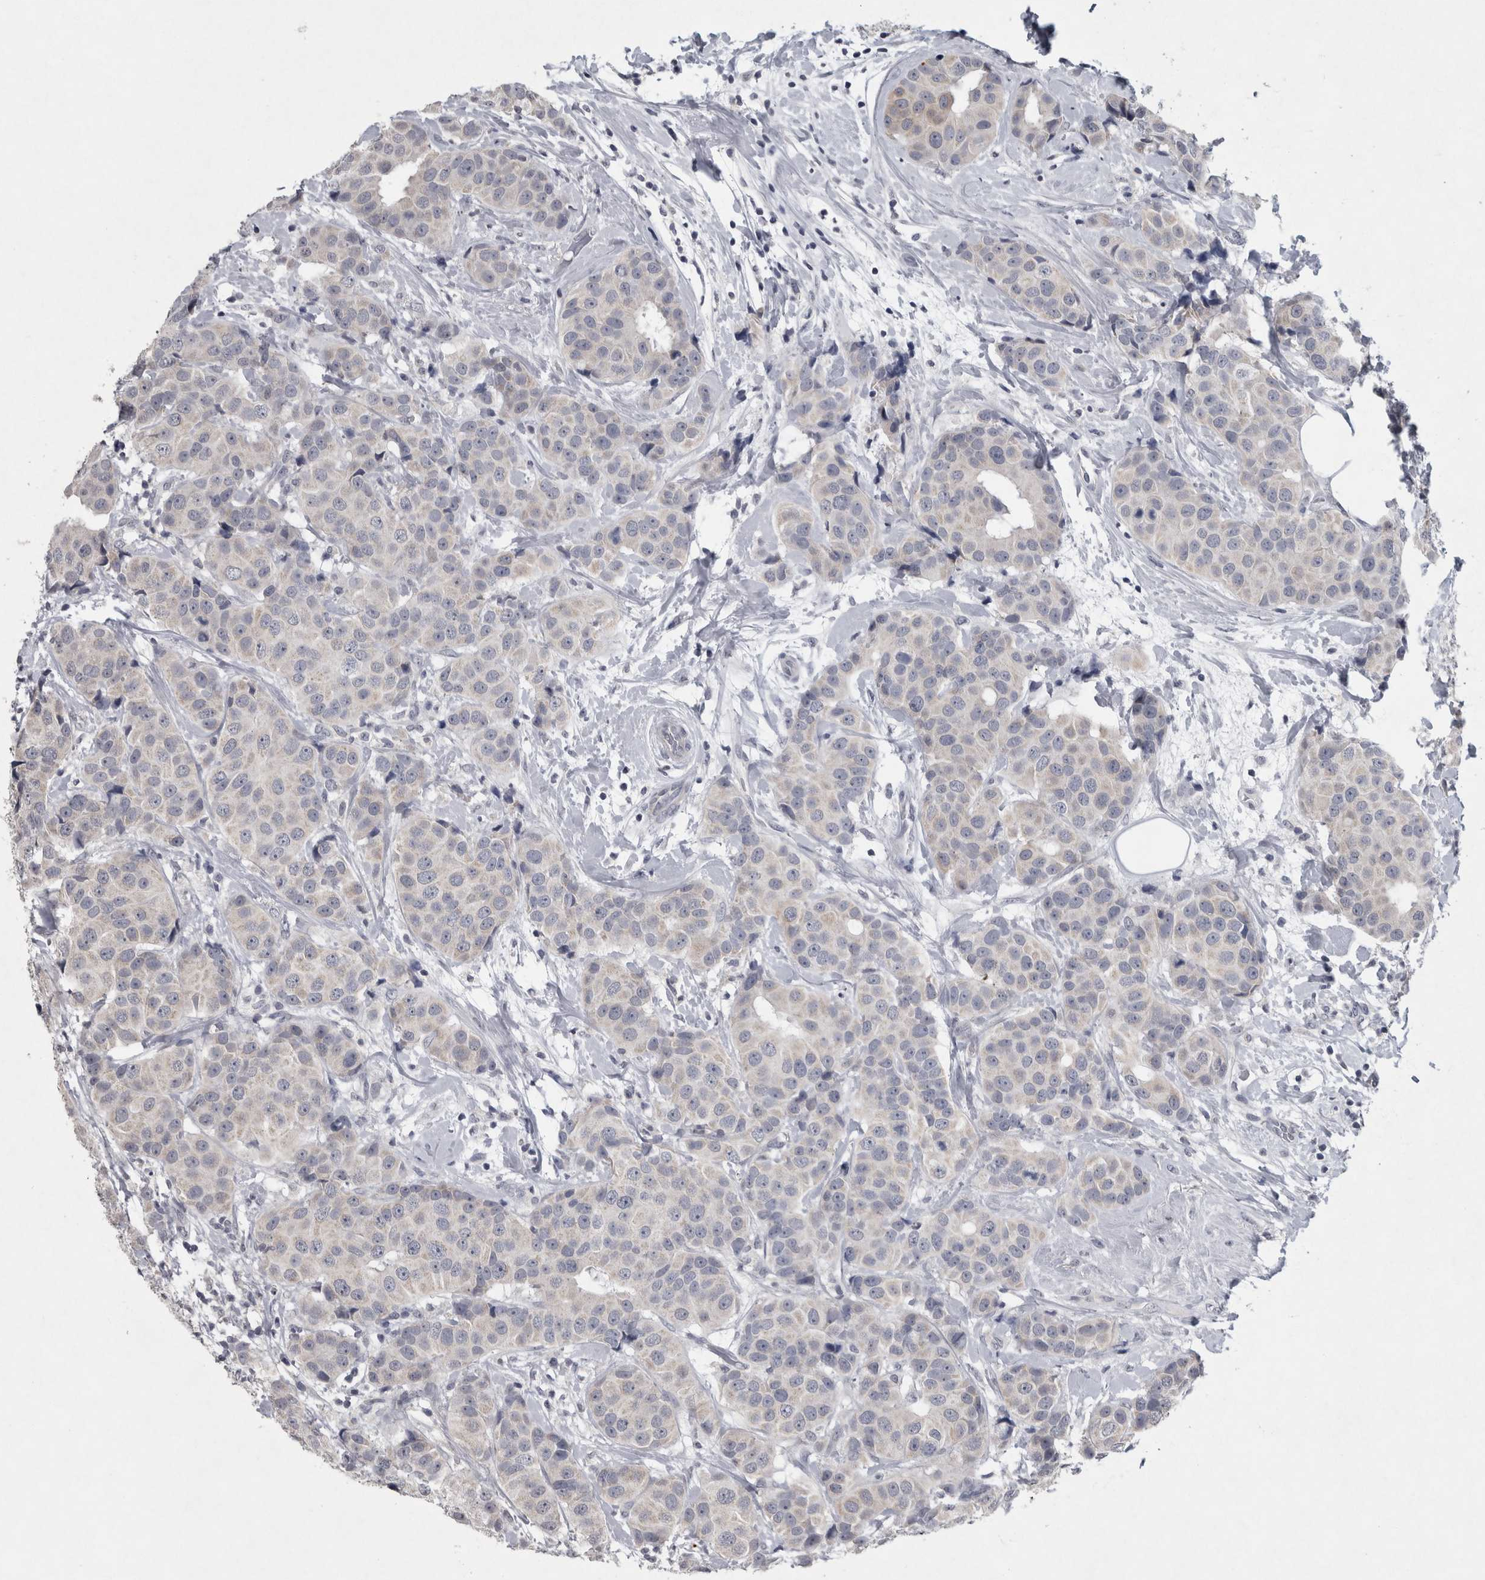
{"staining": {"intensity": "weak", "quantity": "<25%", "location": "cytoplasmic/membranous"}, "tissue": "breast cancer", "cell_type": "Tumor cells", "image_type": "cancer", "snomed": [{"axis": "morphology", "description": "Normal tissue, NOS"}, {"axis": "morphology", "description": "Duct carcinoma"}, {"axis": "topography", "description": "Breast"}], "caption": "Immunohistochemistry histopathology image of breast cancer (invasive ductal carcinoma) stained for a protein (brown), which demonstrates no positivity in tumor cells.", "gene": "WNT7A", "patient": {"sex": "female", "age": 39}}